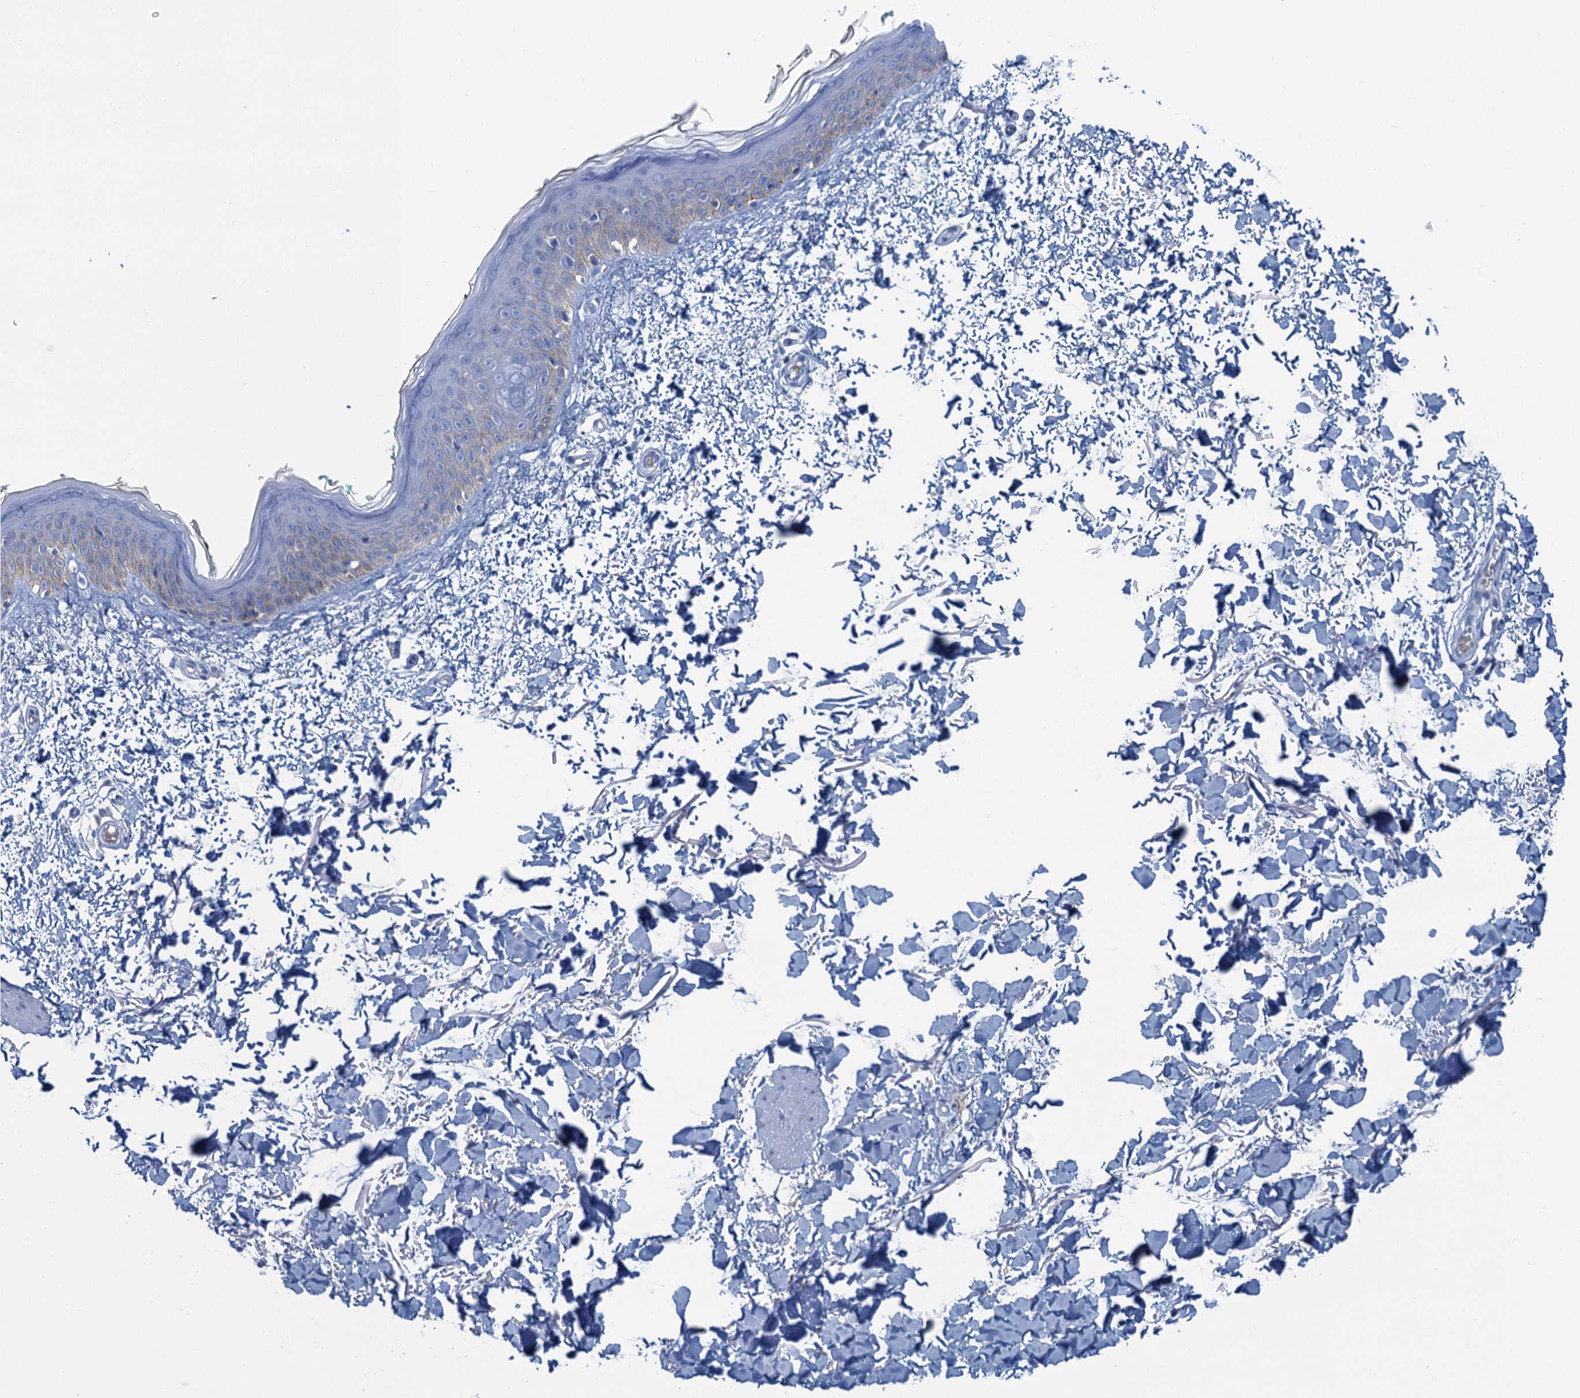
{"staining": {"intensity": "negative", "quantity": "none", "location": "none"}, "tissue": "skin", "cell_type": "Fibroblasts", "image_type": "normal", "snomed": [{"axis": "morphology", "description": "Normal tissue, NOS"}, {"axis": "topography", "description": "Skin"}], "caption": "Fibroblasts are negative for brown protein staining in unremarkable skin.", "gene": "MYADML2", "patient": {"sex": "male", "age": 62}}